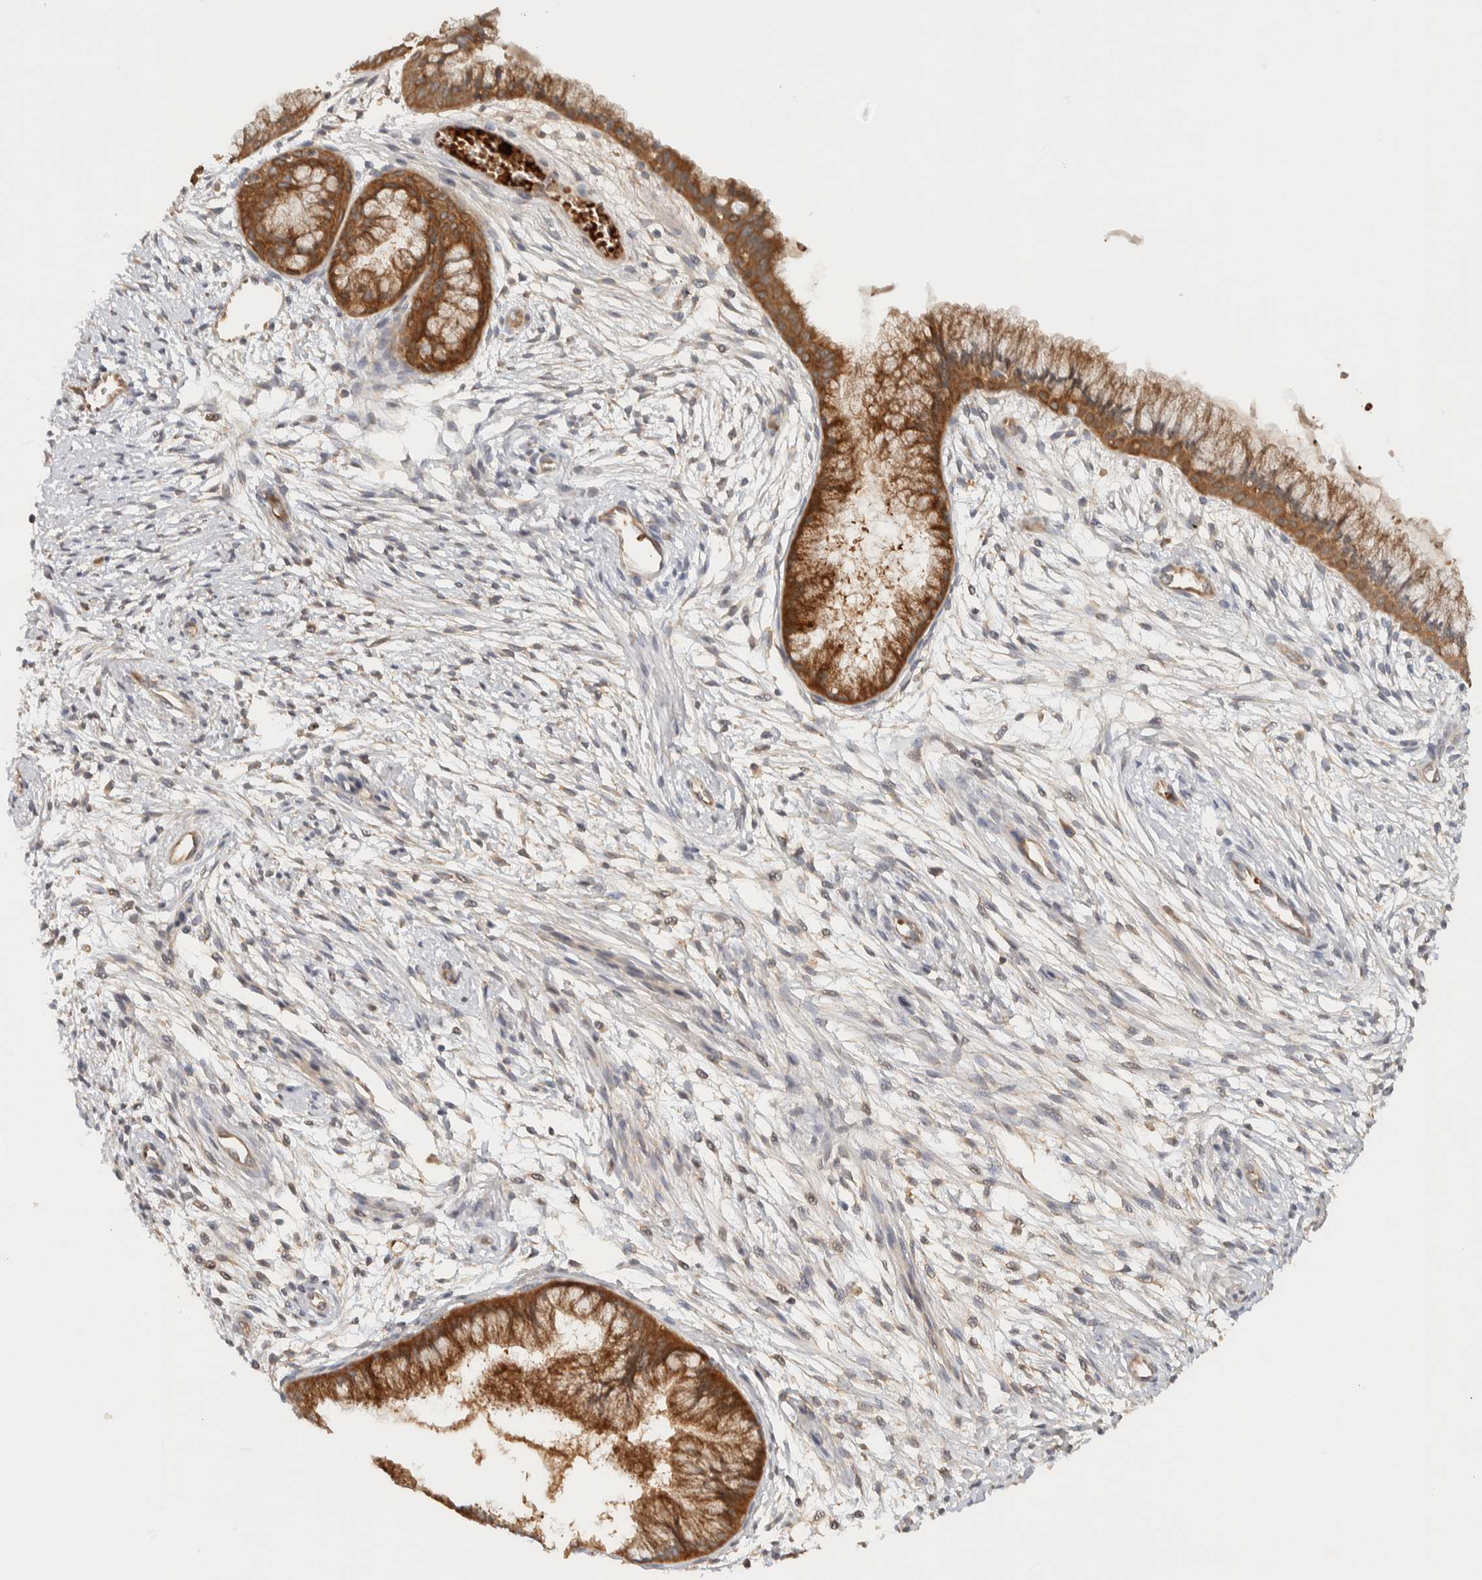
{"staining": {"intensity": "strong", "quantity": ">75%", "location": "cytoplasmic/membranous"}, "tissue": "cervix", "cell_type": "Glandular cells", "image_type": "normal", "snomed": [{"axis": "morphology", "description": "Normal tissue, NOS"}, {"axis": "topography", "description": "Cervix"}], "caption": "Immunohistochemistry (IHC) of normal cervix reveals high levels of strong cytoplasmic/membranous expression in approximately >75% of glandular cells. The staining was performed using DAB to visualize the protein expression in brown, while the nuclei were stained in blue with hematoxylin (Magnification: 20x).", "gene": "TTI2", "patient": {"sex": "female", "age": 39}}